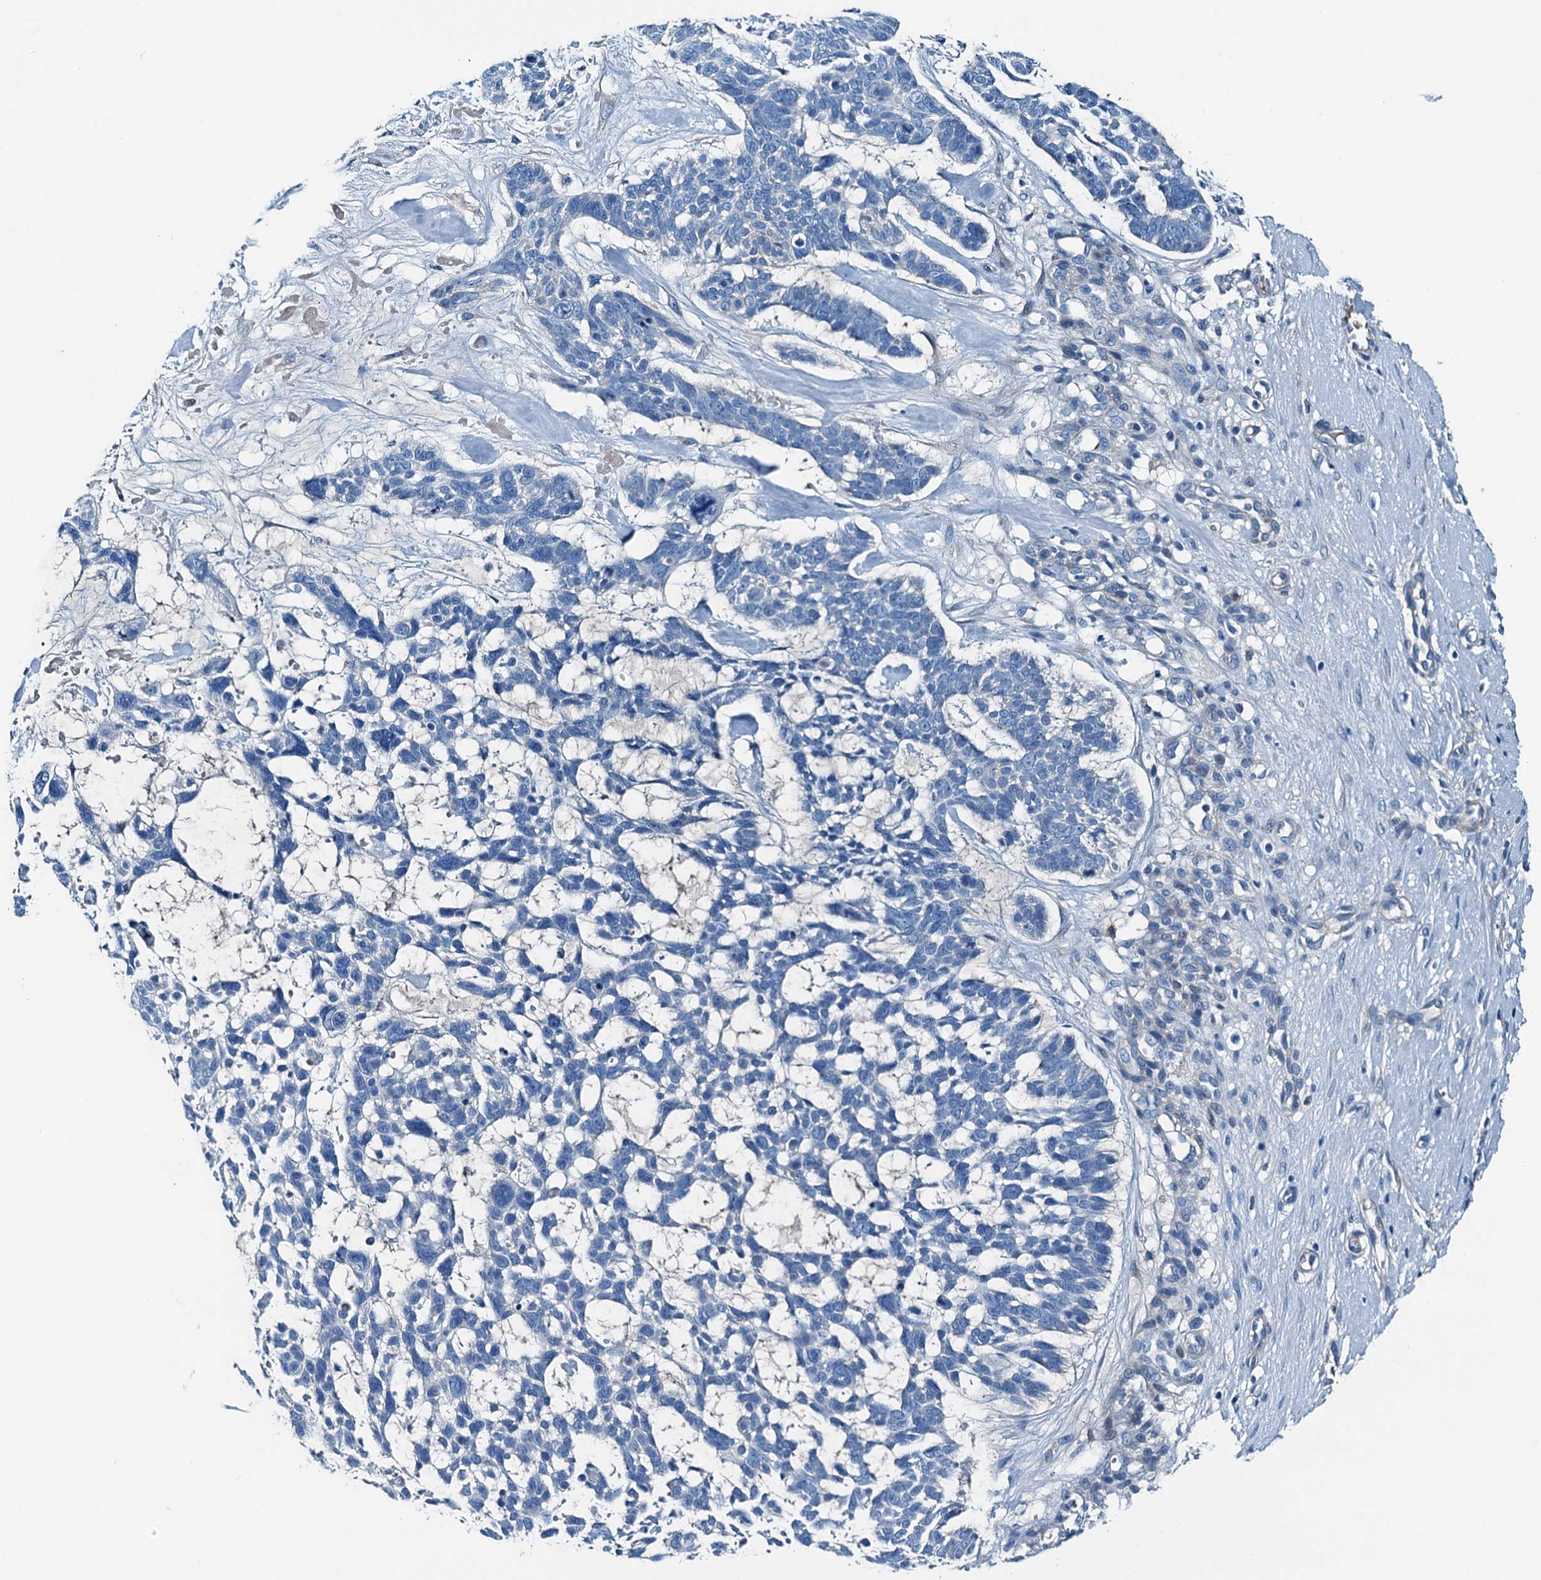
{"staining": {"intensity": "negative", "quantity": "none", "location": "none"}, "tissue": "skin cancer", "cell_type": "Tumor cells", "image_type": "cancer", "snomed": [{"axis": "morphology", "description": "Basal cell carcinoma"}, {"axis": "topography", "description": "Skin"}], "caption": "IHC image of neoplastic tissue: human skin cancer stained with DAB (3,3'-diaminobenzidine) exhibits no significant protein expression in tumor cells.", "gene": "RAB3IL1", "patient": {"sex": "male", "age": 88}}